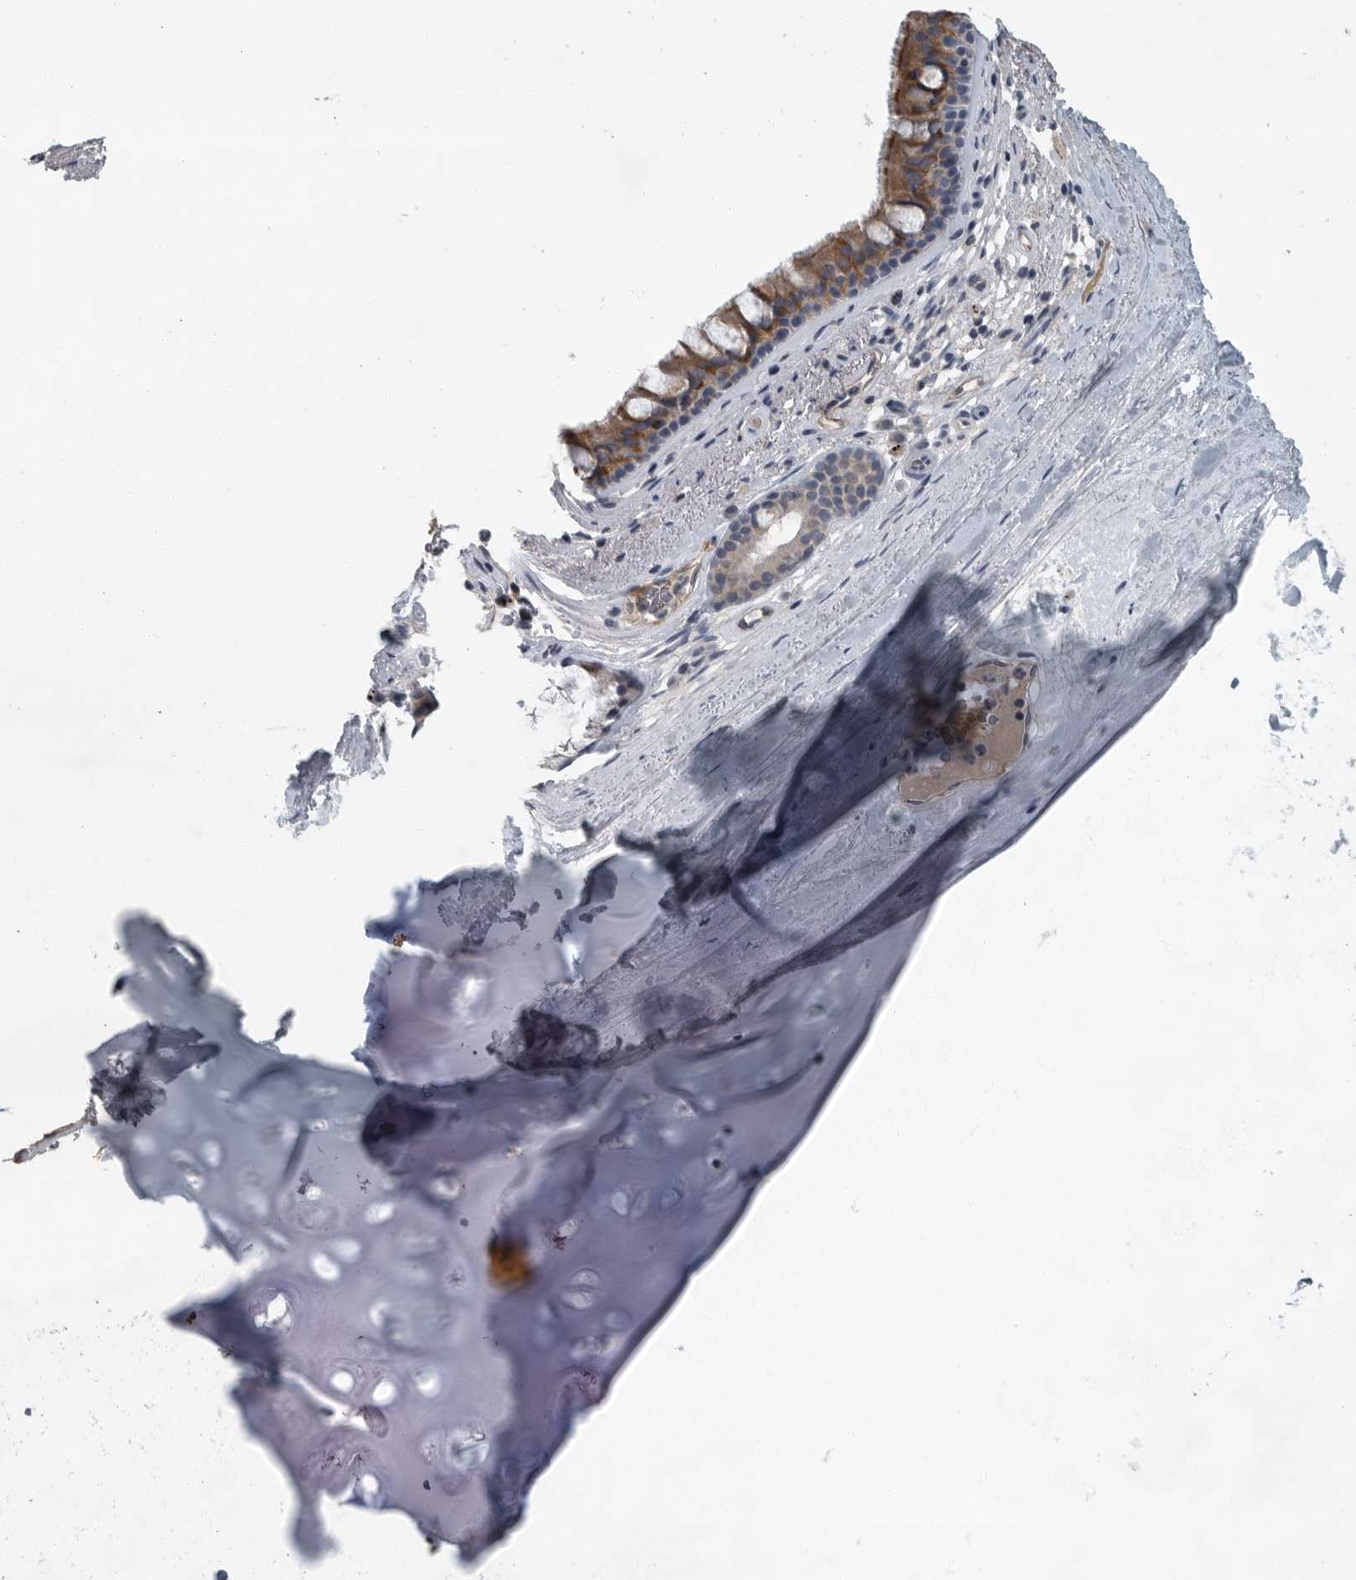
{"staining": {"intensity": "moderate", "quantity": ">75%", "location": "cytoplasmic/membranous"}, "tissue": "bronchus", "cell_type": "Respiratory epithelial cells", "image_type": "normal", "snomed": [{"axis": "morphology", "description": "Normal tissue, NOS"}, {"axis": "topography", "description": "Cartilage tissue"}], "caption": "IHC of unremarkable bronchus shows medium levels of moderate cytoplasmic/membranous expression in about >75% of respiratory epithelial cells.", "gene": "MPP3", "patient": {"sex": "female", "age": 63}}